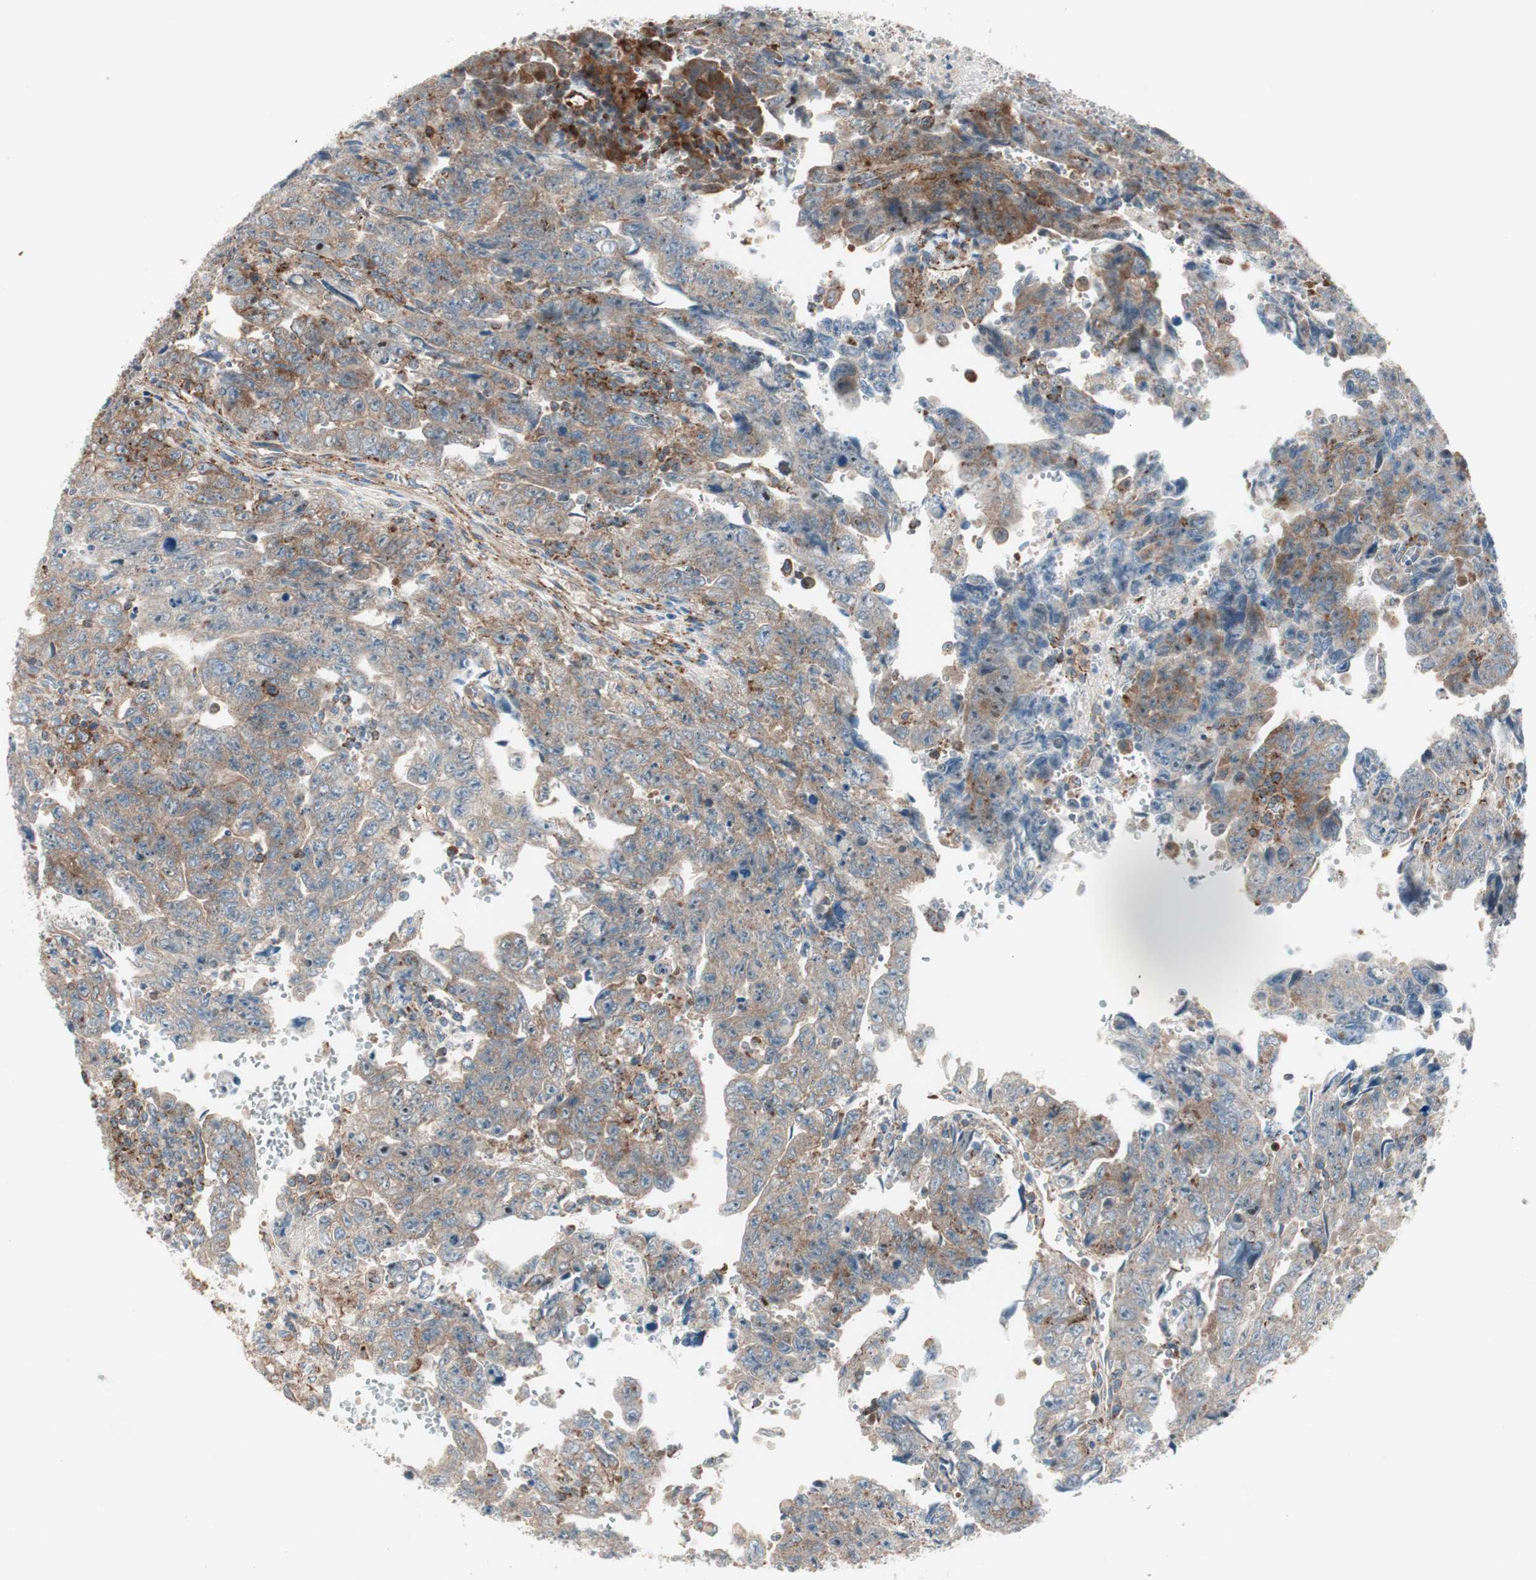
{"staining": {"intensity": "strong", "quantity": ">75%", "location": "cytoplasmic/membranous"}, "tissue": "testis cancer", "cell_type": "Tumor cells", "image_type": "cancer", "snomed": [{"axis": "morphology", "description": "Carcinoma, Embryonal, NOS"}, {"axis": "topography", "description": "Testis"}], "caption": "Tumor cells show strong cytoplasmic/membranous expression in approximately >75% of cells in testis cancer.", "gene": "CCL14", "patient": {"sex": "male", "age": 28}}